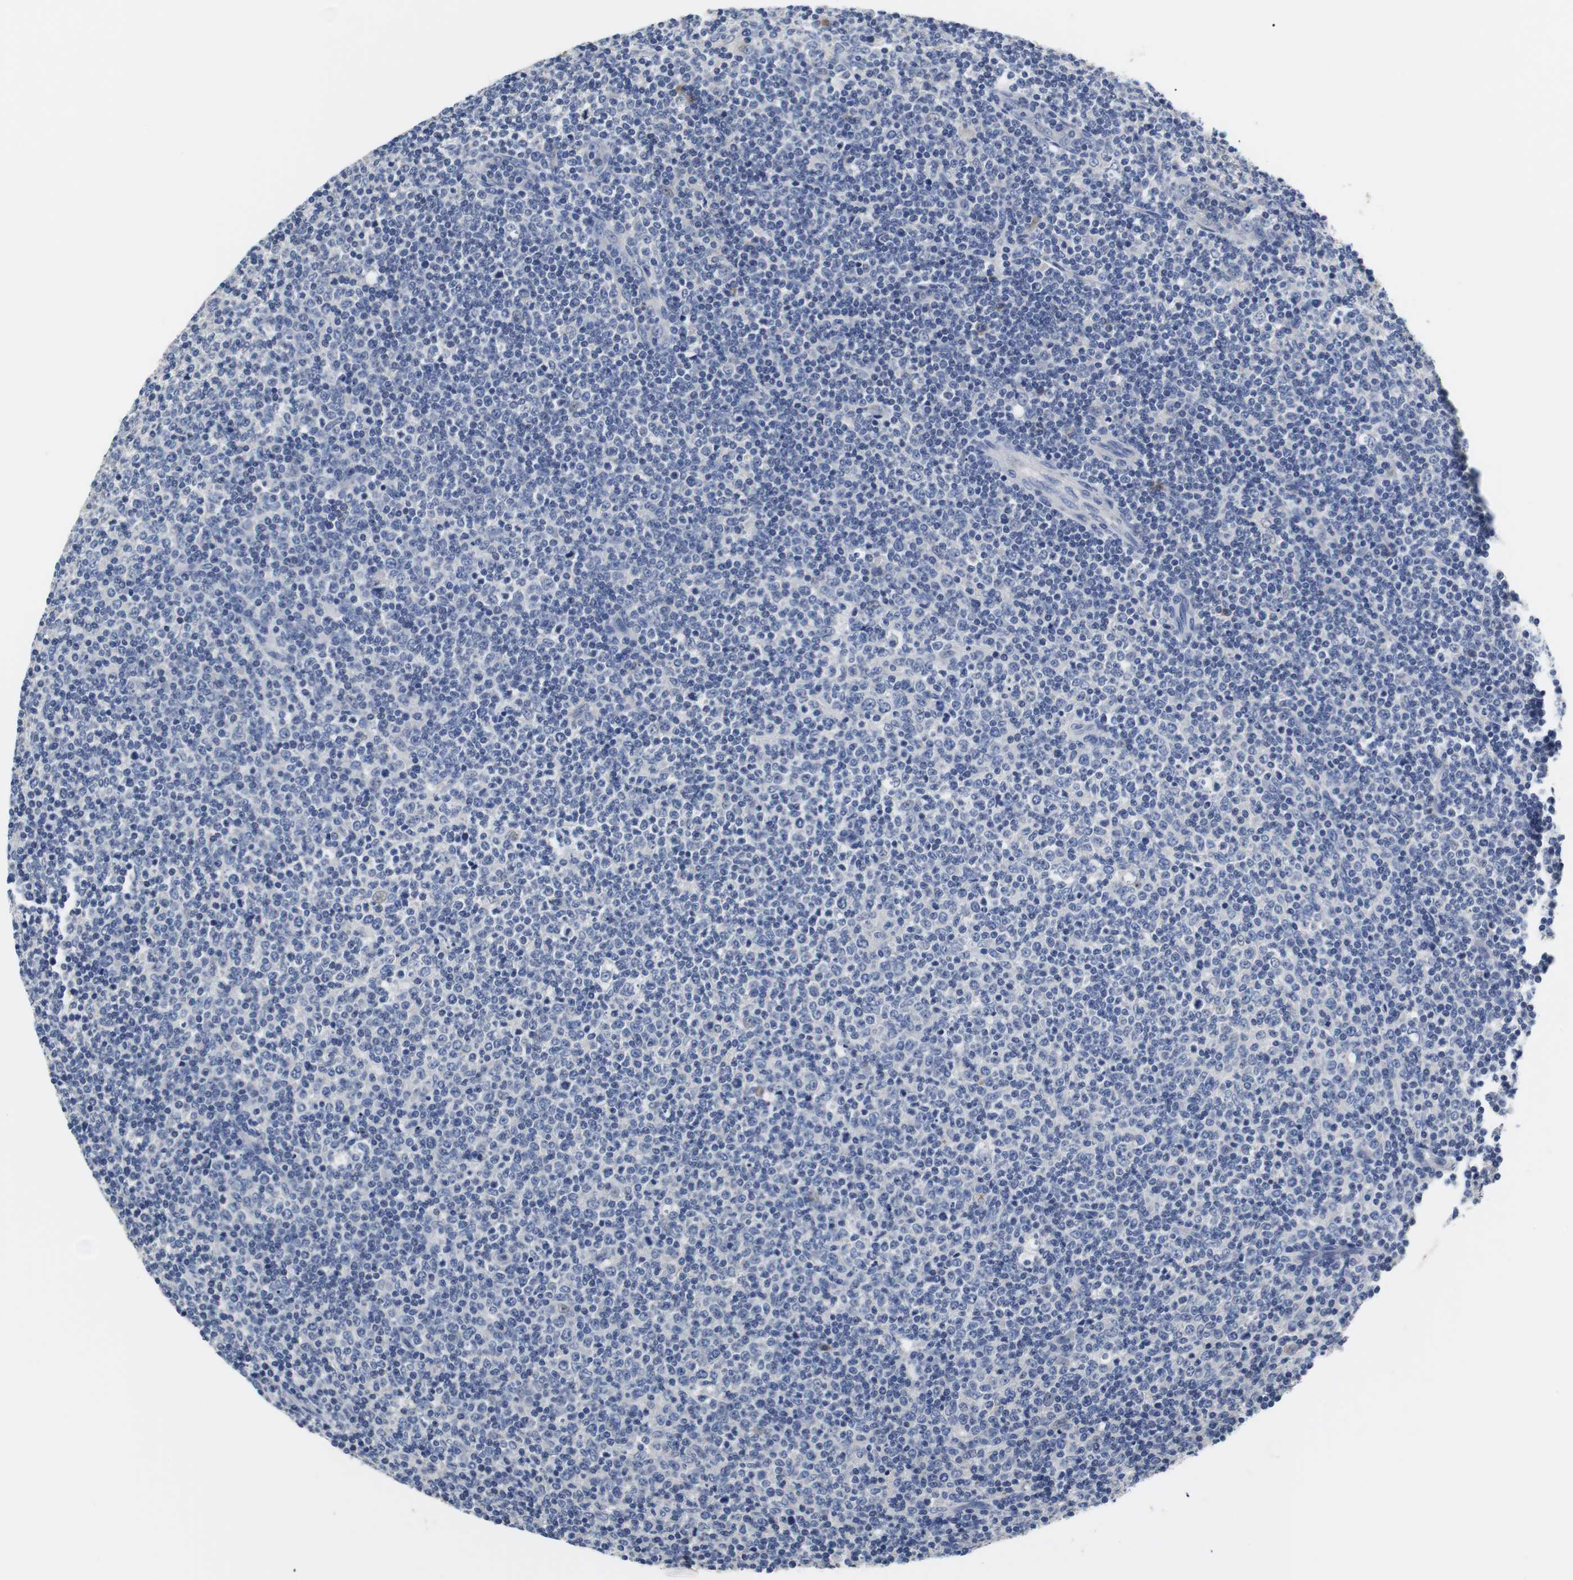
{"staining": {"intensity": "negative", "quantity": "none", "location": "none"}, "tissue": "lymphoma", "cell_type": "Tumor cells", "image_type": "cancer", "snomed": [{"axis": "morphology", "description": "Malignant lymphoma, non-Hodgkin's type, Low grade"}, {"axis": "topography", "description": "Lymph node"}], "caption": "IHC of human low-grade malignant lymphoma, non-Hodgkin's type exhibits no staining in tumor cells.", "gene": "PCK1", "patient": {"sex": "male", "age": 70}}